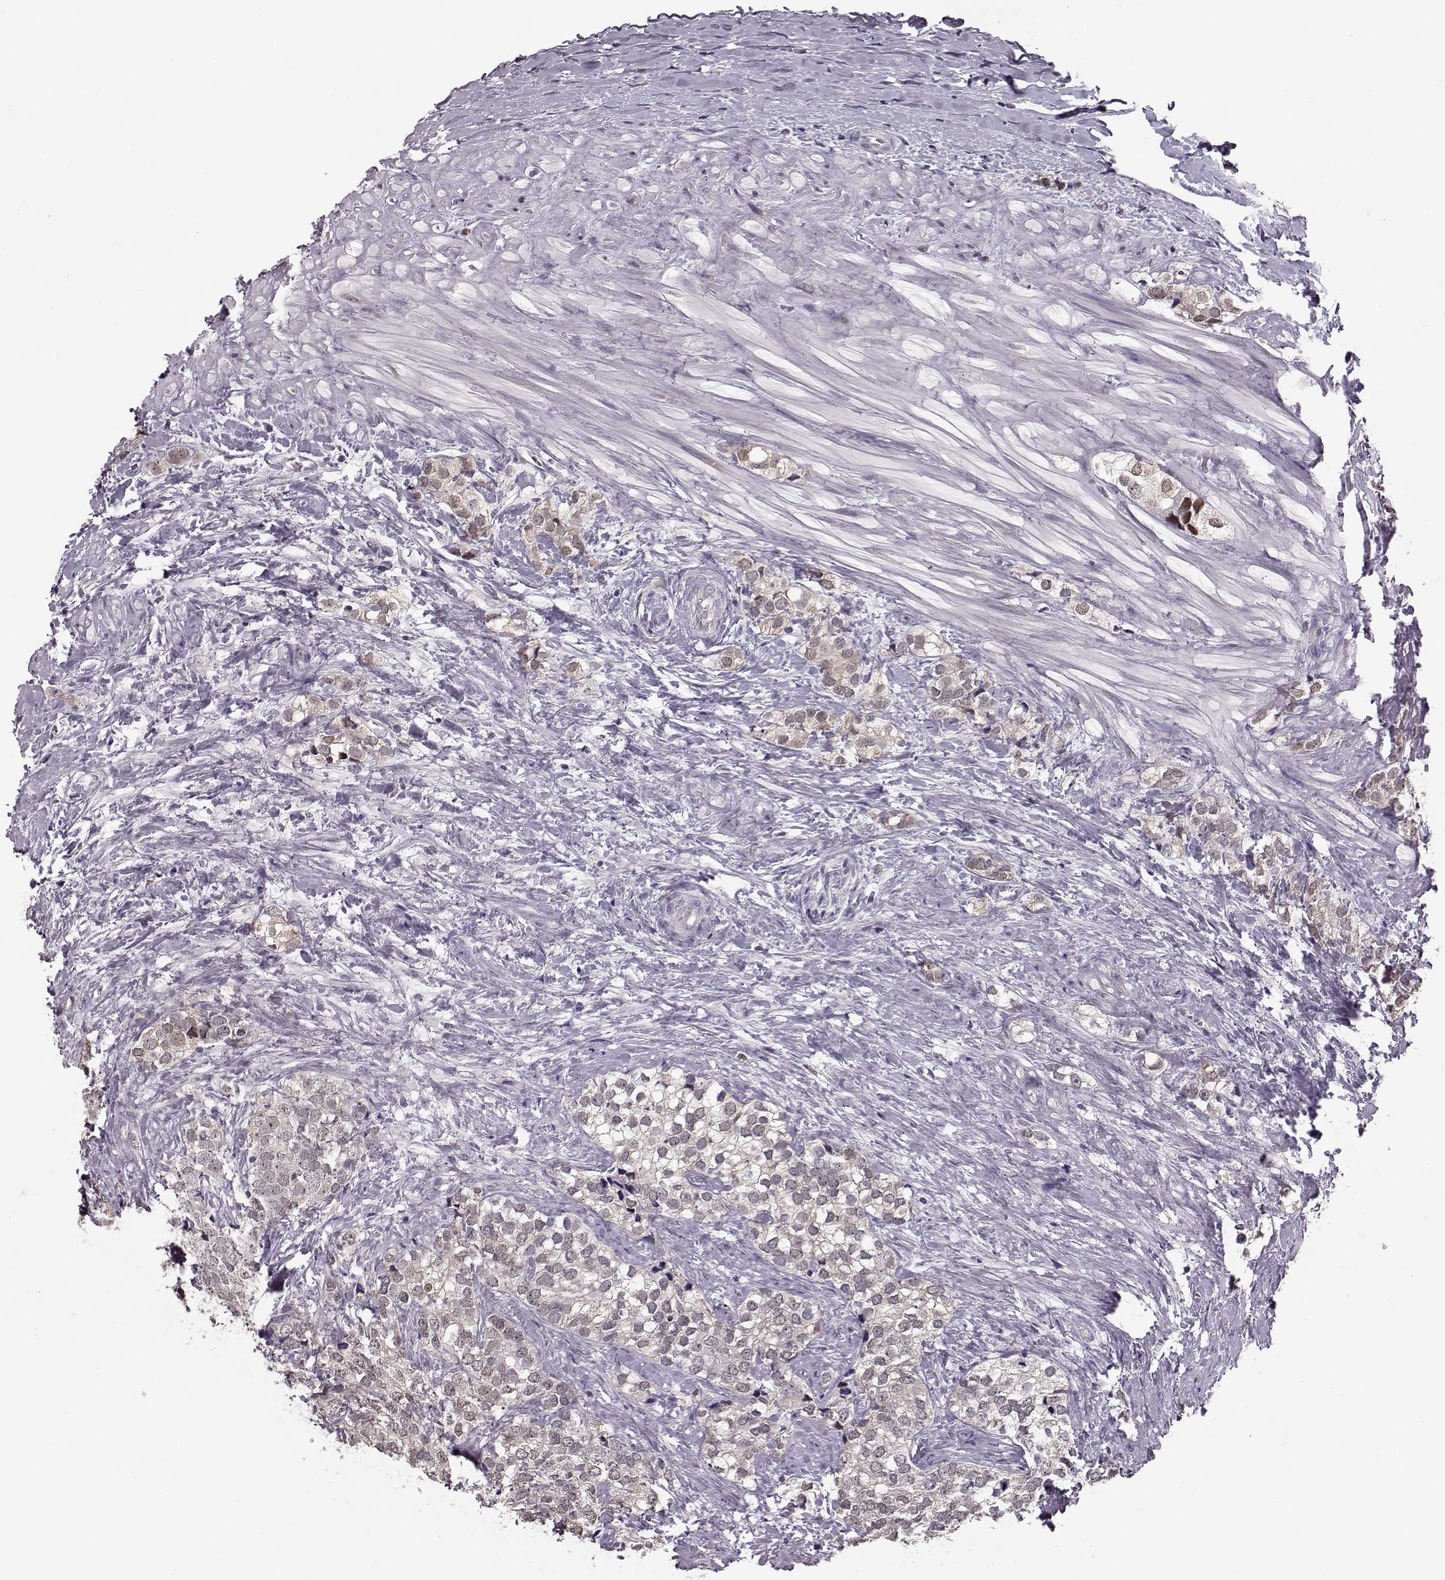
{"staining": {"intensity": "weak", "quantity": "<25%", "location": "cytoplasmic/membranous,nuclear"}, "tissue": "prostate cancer", "cell_type": "Tumor cells", "image_type": "cancer", "snomed": [{"axis": "morphology", "description": "Adenocarcinoma, NOS"}, {"axis": "topography", "description": "Prostate and seminal vesicle, NOS"}], "caption": "The immunohistochemistry histopathology image has no significant expression in tumor cells of prostate cancer tissue. (DAB (3,3'-diaminobenzidine) IHC visualized using brightfield microscopy, high magnification).", "gene": "KLF6", "patient": {"sex": "male", "age": 63}}